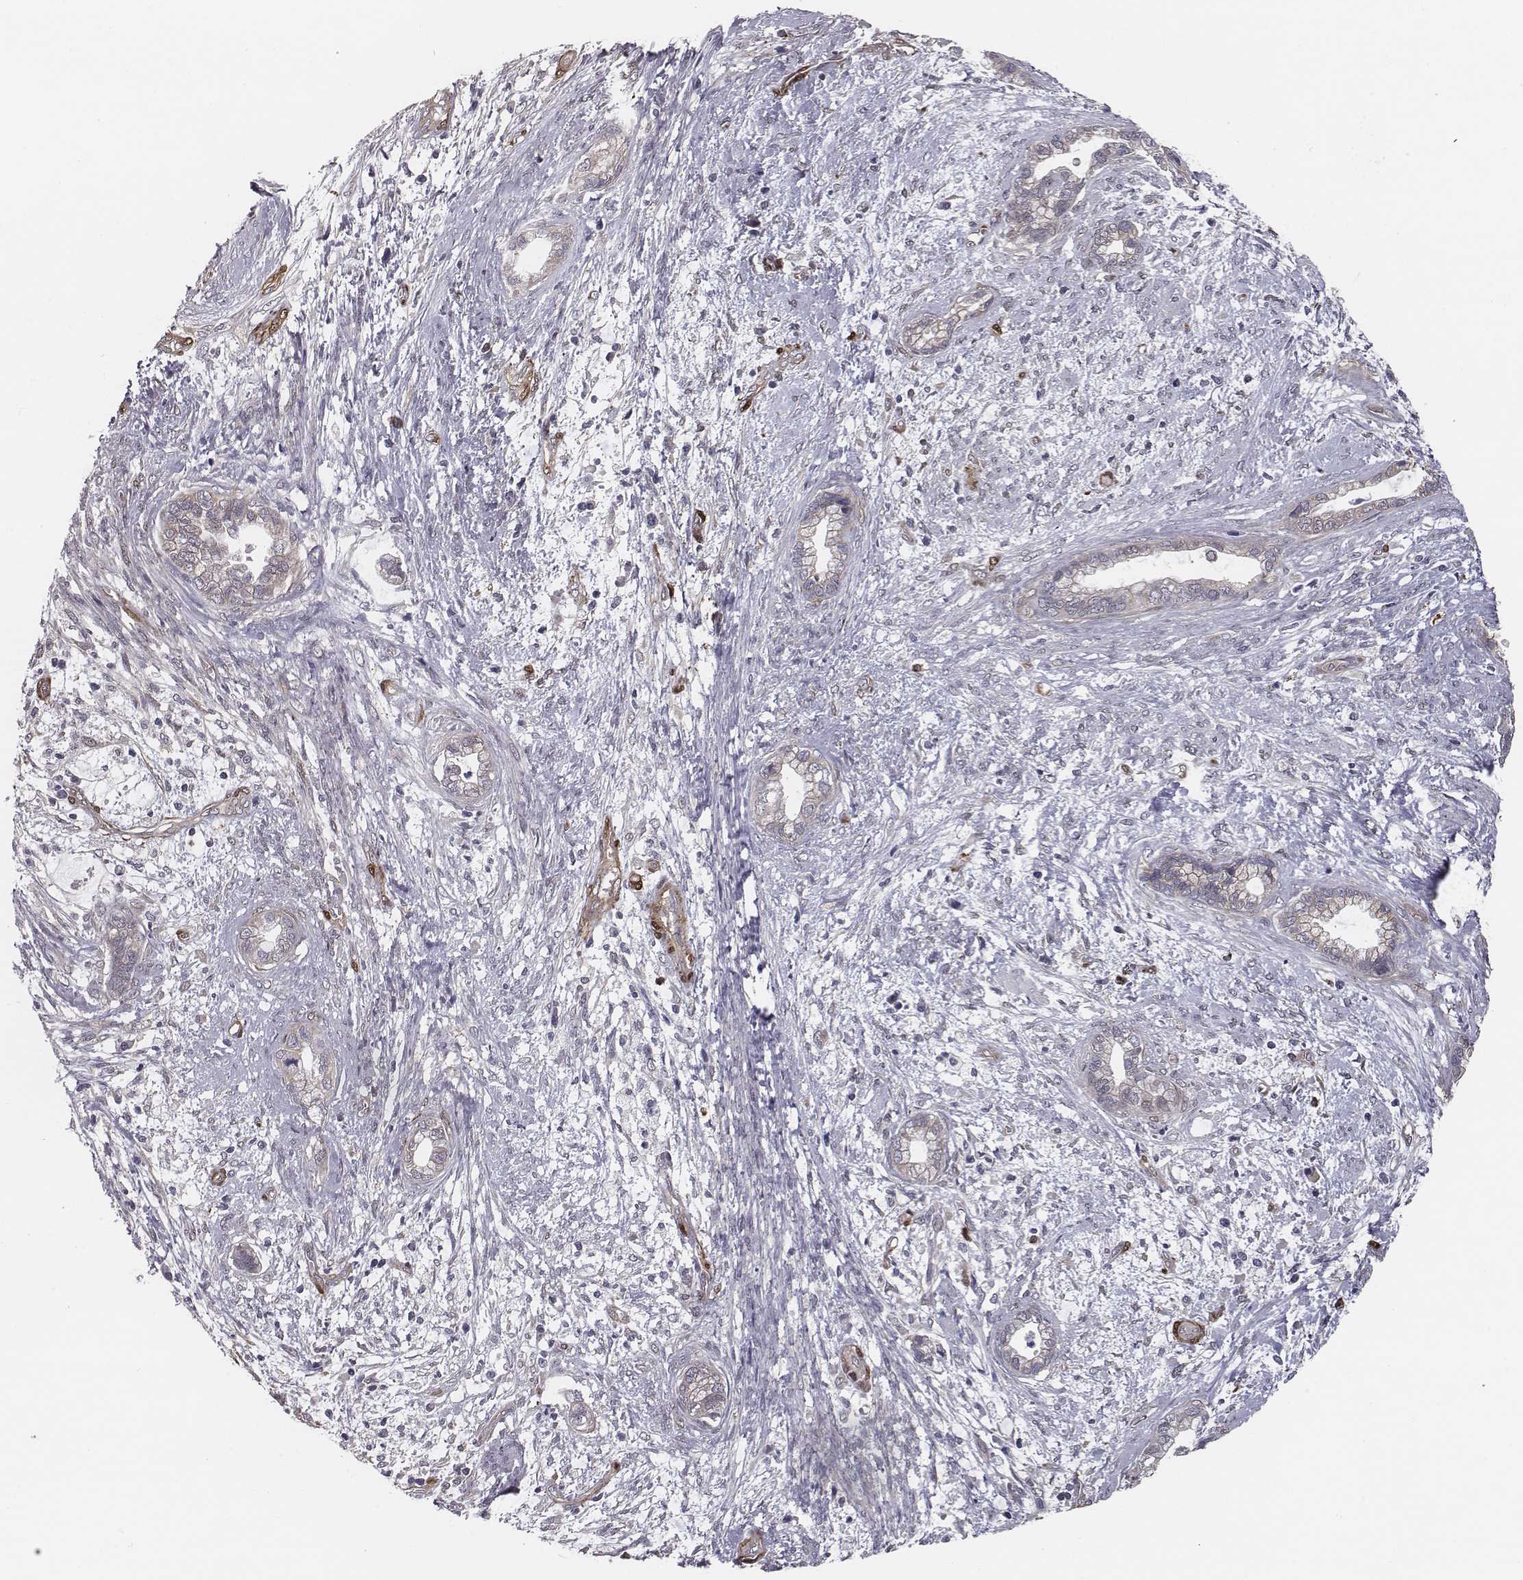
{"staining": {"intensity": "negative", "quantity": "none", "location": "none"}, "tissue": "cervical cancer", "cell_type": "Tumor cells", "image_type": "cancer", "snomed": [{"axis": "morphology", "description": "Adenocarcinoma, NOS"}, {"axis": "topography", "description": "Cervix"}], "caption": "Cervical adenocarcinoma was stained to show a protein in brown. There is no significant staining in tumor cells.", "gene": "ISYNA1", "patient": {"sex": "female", "age": 62}}